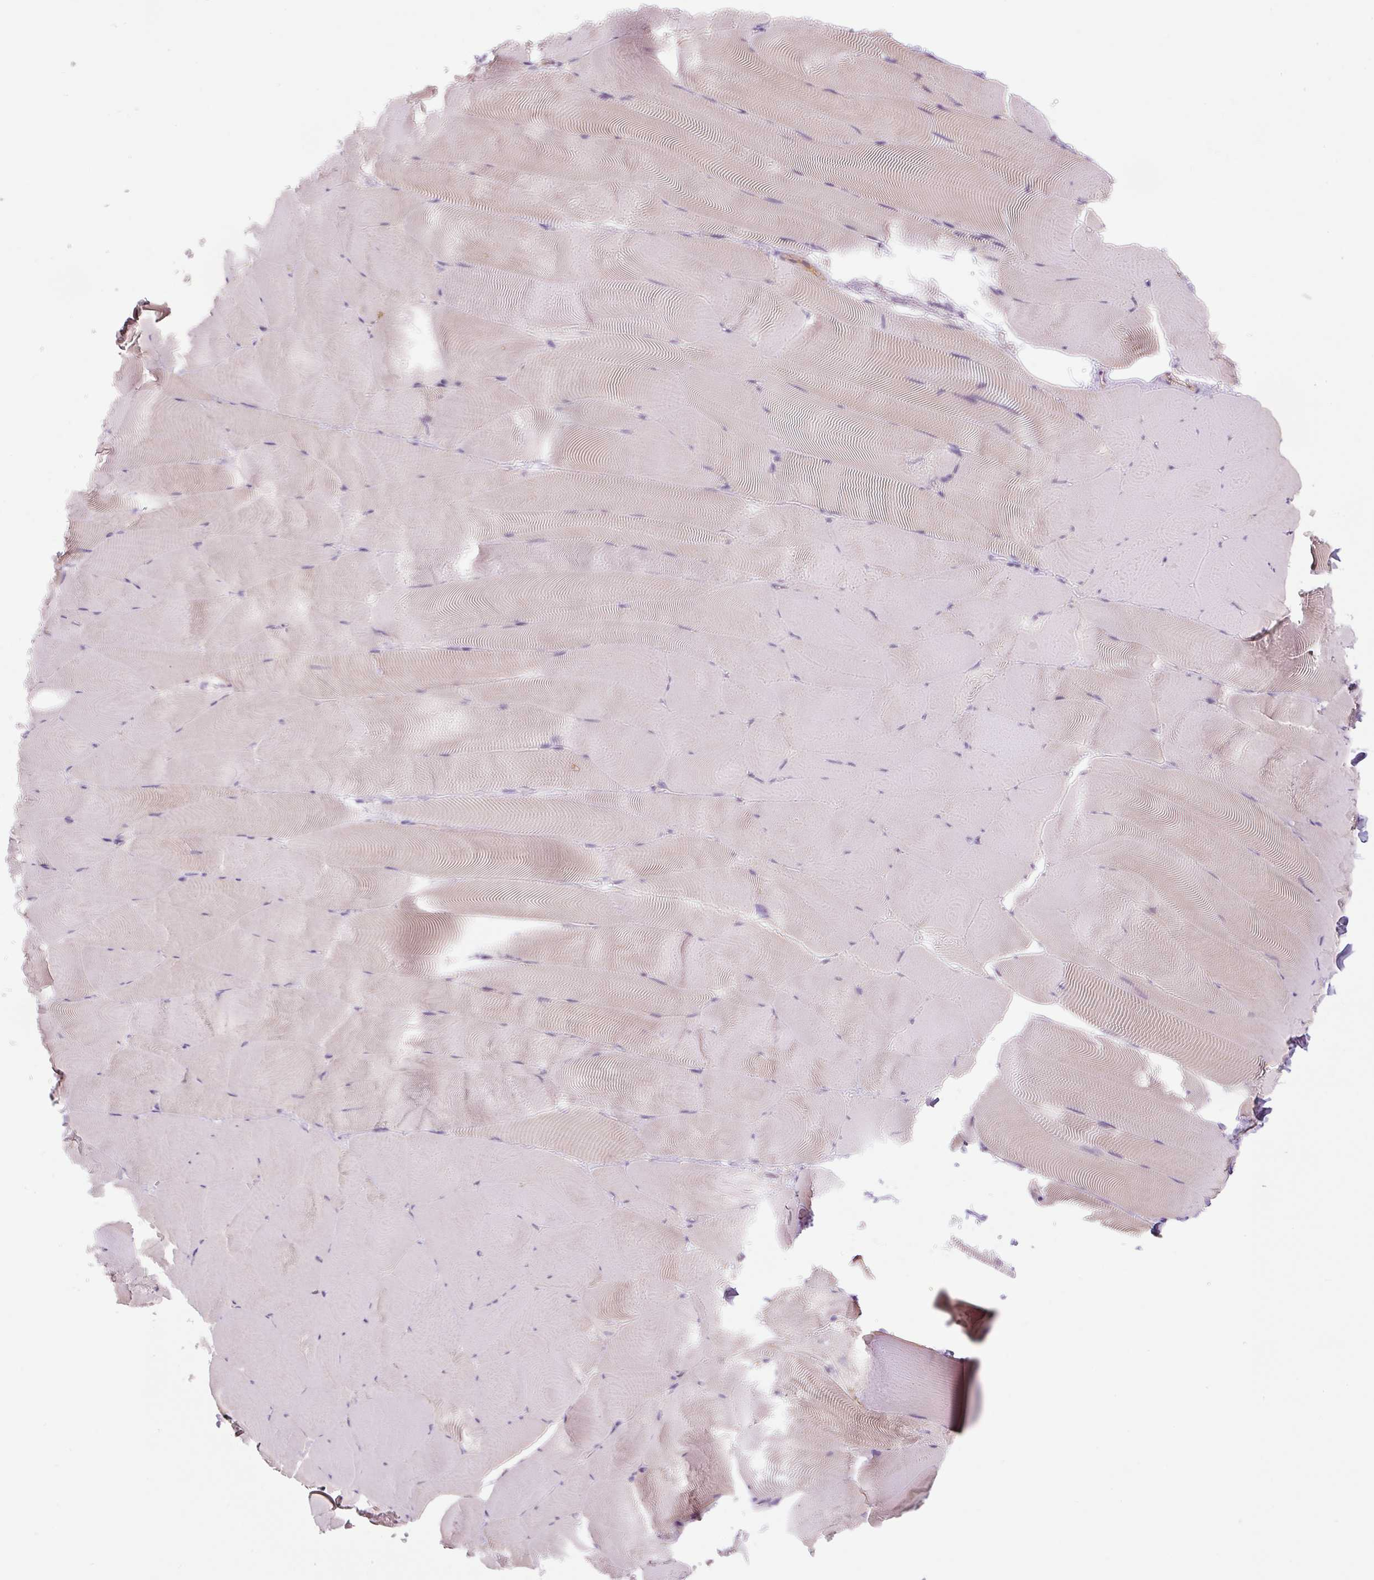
{"staining": {"intensity": "negative", "quantity": "none", "location": "none"}, "tissue": "skeletal muscle", "cell_type": "Myocytes", "image_type": "normal", "snomed": [{"axis": "morphology", "description": "Normal tissue, NOS"}, {"axis": "topography", "description": "Skeletal muscle"}], "caption": "Immunohistochemistry (IHC) of benign human skeletal muscle reveals no staining in myocytes.", "gene": "SPSB2", "patient": {"sex": "female", "age": 64}}